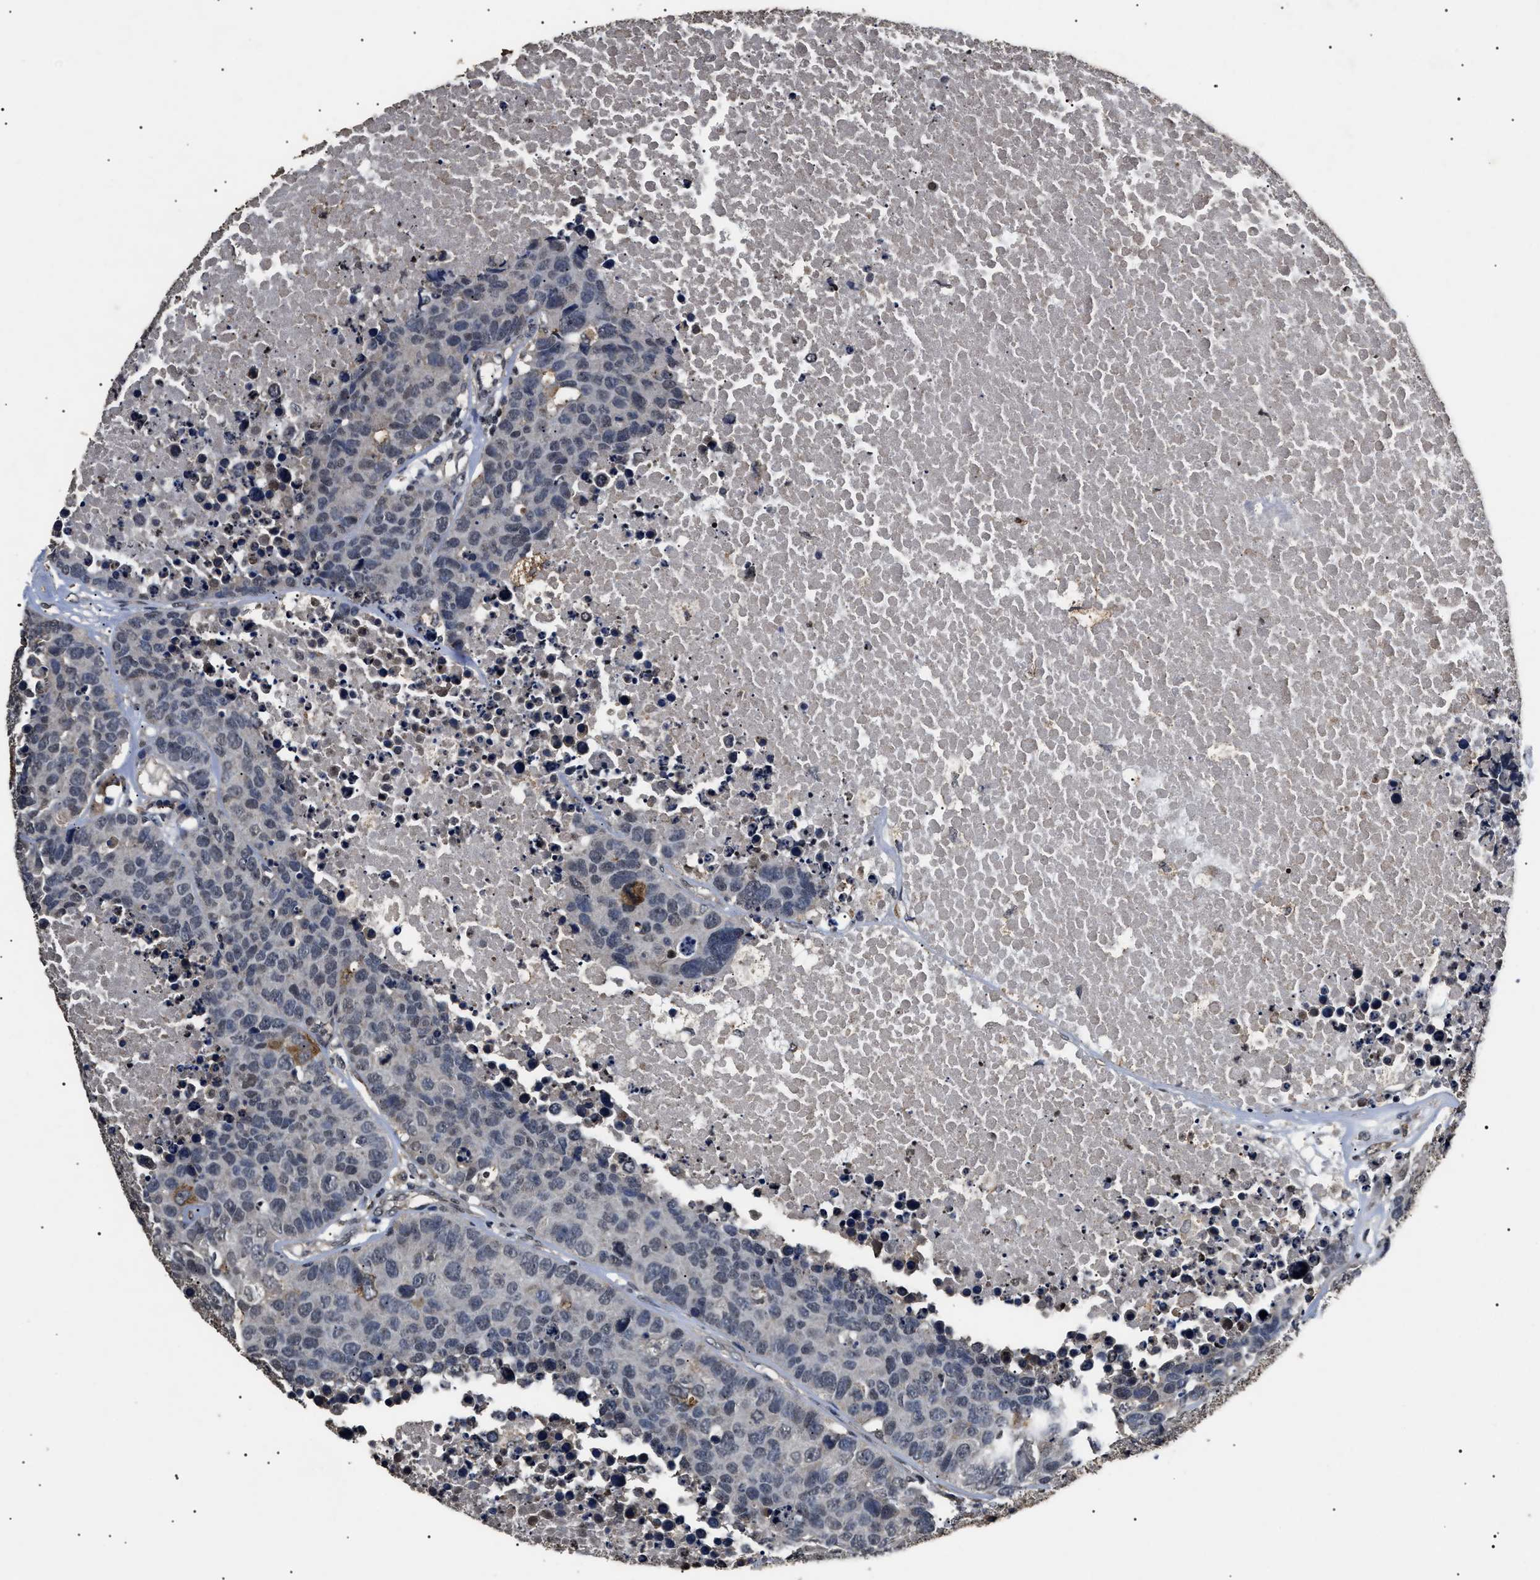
{"staining": {"intensity": "negative", "quantity": "none", "location": "none"}, "tissue": "carcinoid", "cell_type": "Tumor cells", "image_type": "cancer", "snomed": [{"axis": "morphology", "description": "Carcinoid, malignant, NOS"}, {"axis": "topography", "description": "Lung"}], "caption": "Tumor cells show no significant protein expression in malignant carcinoid.", "gene": "ANP32E", "patient": {"sex": "male", "age": 60}}